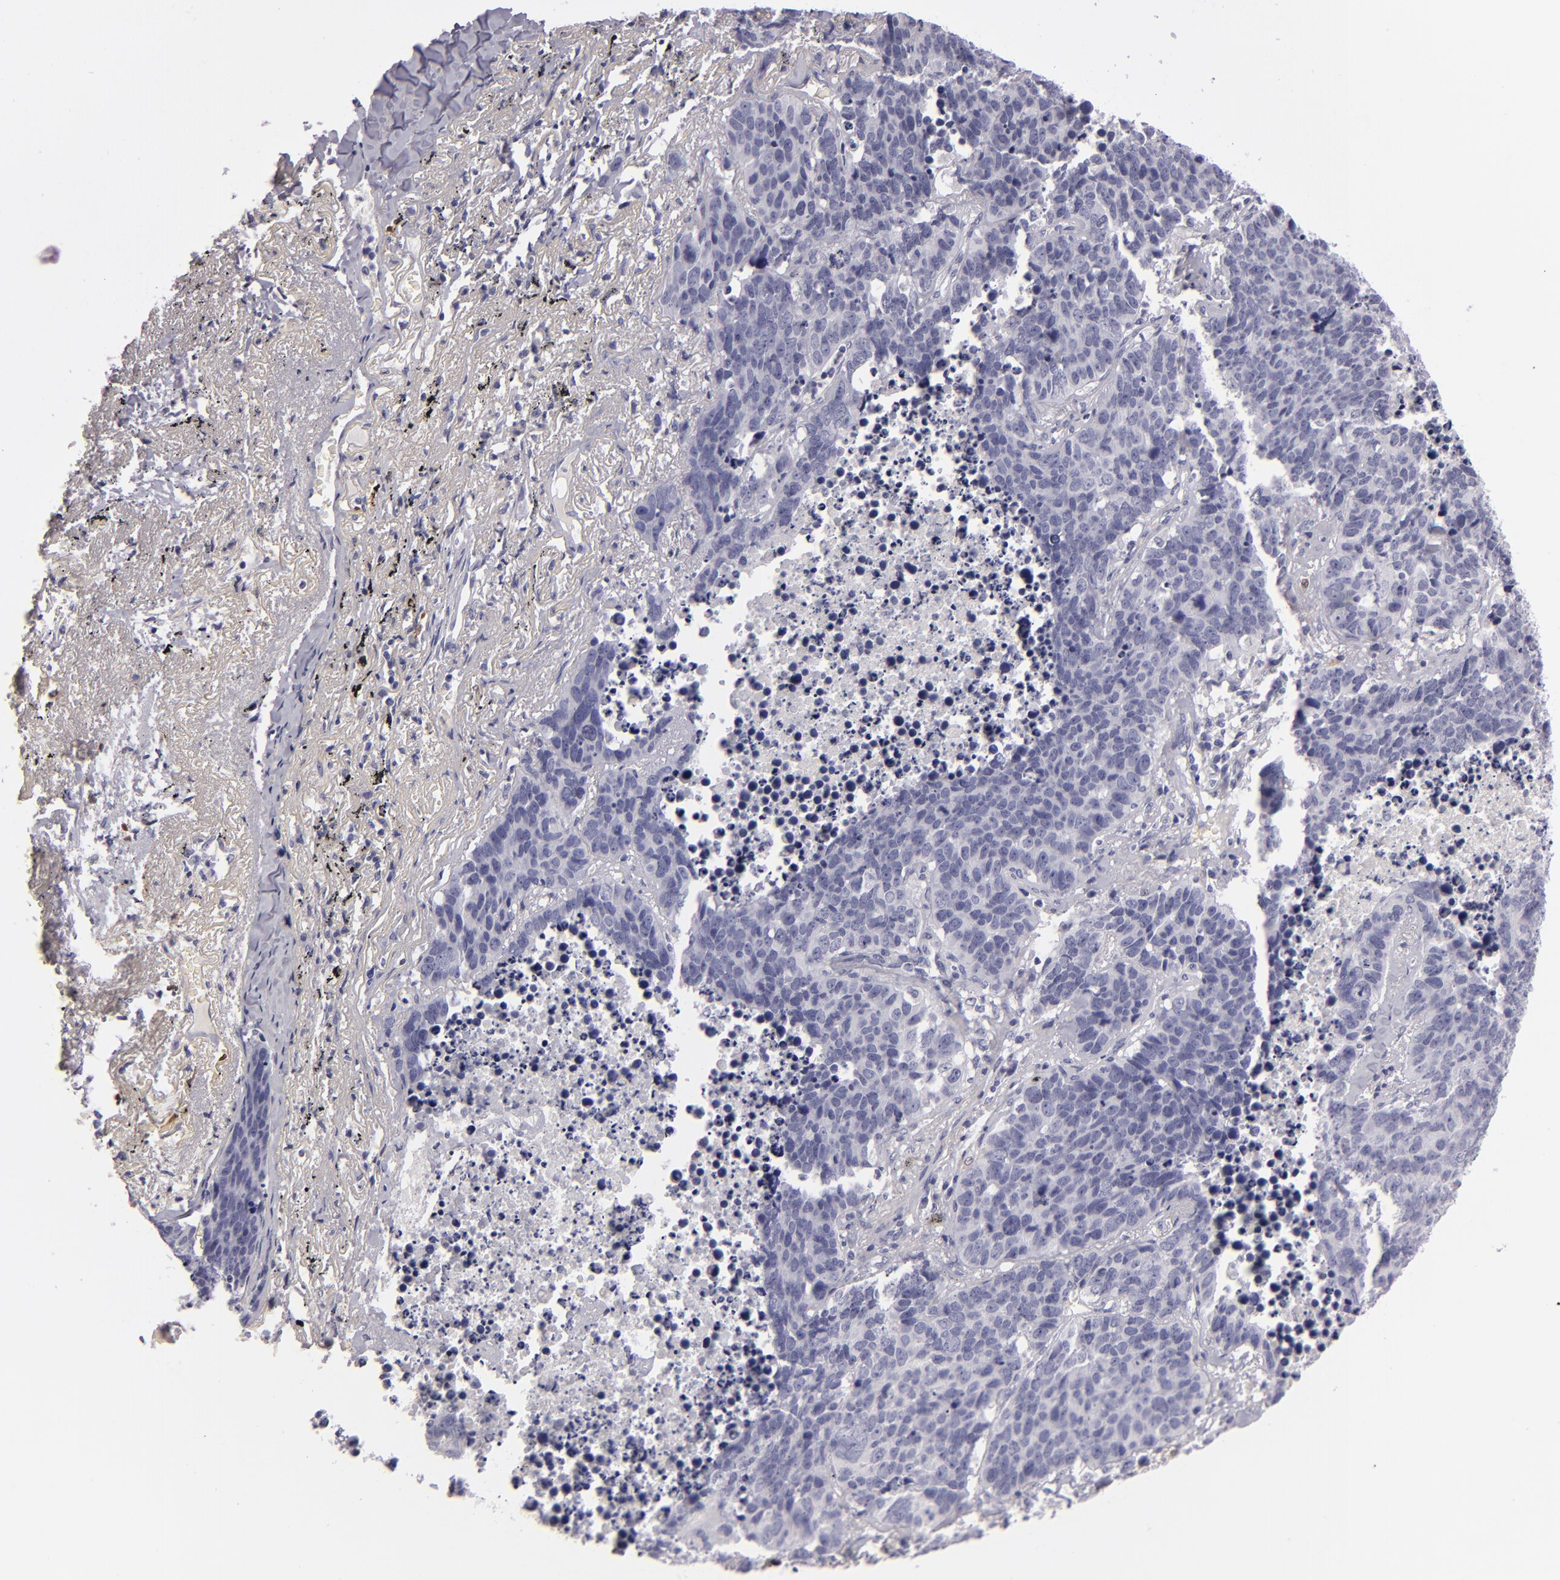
{"staining": {"intensity": "negative", "quantity": "none", "location": "none"}, "tissue": "lung cancer", "cell_type": "Tumor cells", "image_type": "cancer", "snomed": [{"axis": "morphology", "description": "Carcinoid, malignant, NOS"}, {"axis": "topography", "description": "Lung"}], "caption": "This is an immunohistochemistry photomicrograph of human malignant carcinoid (lung). There is no staining in tumor cells.", "gene": "F13A1", "patient": {"sex": "male", "age": 60}}